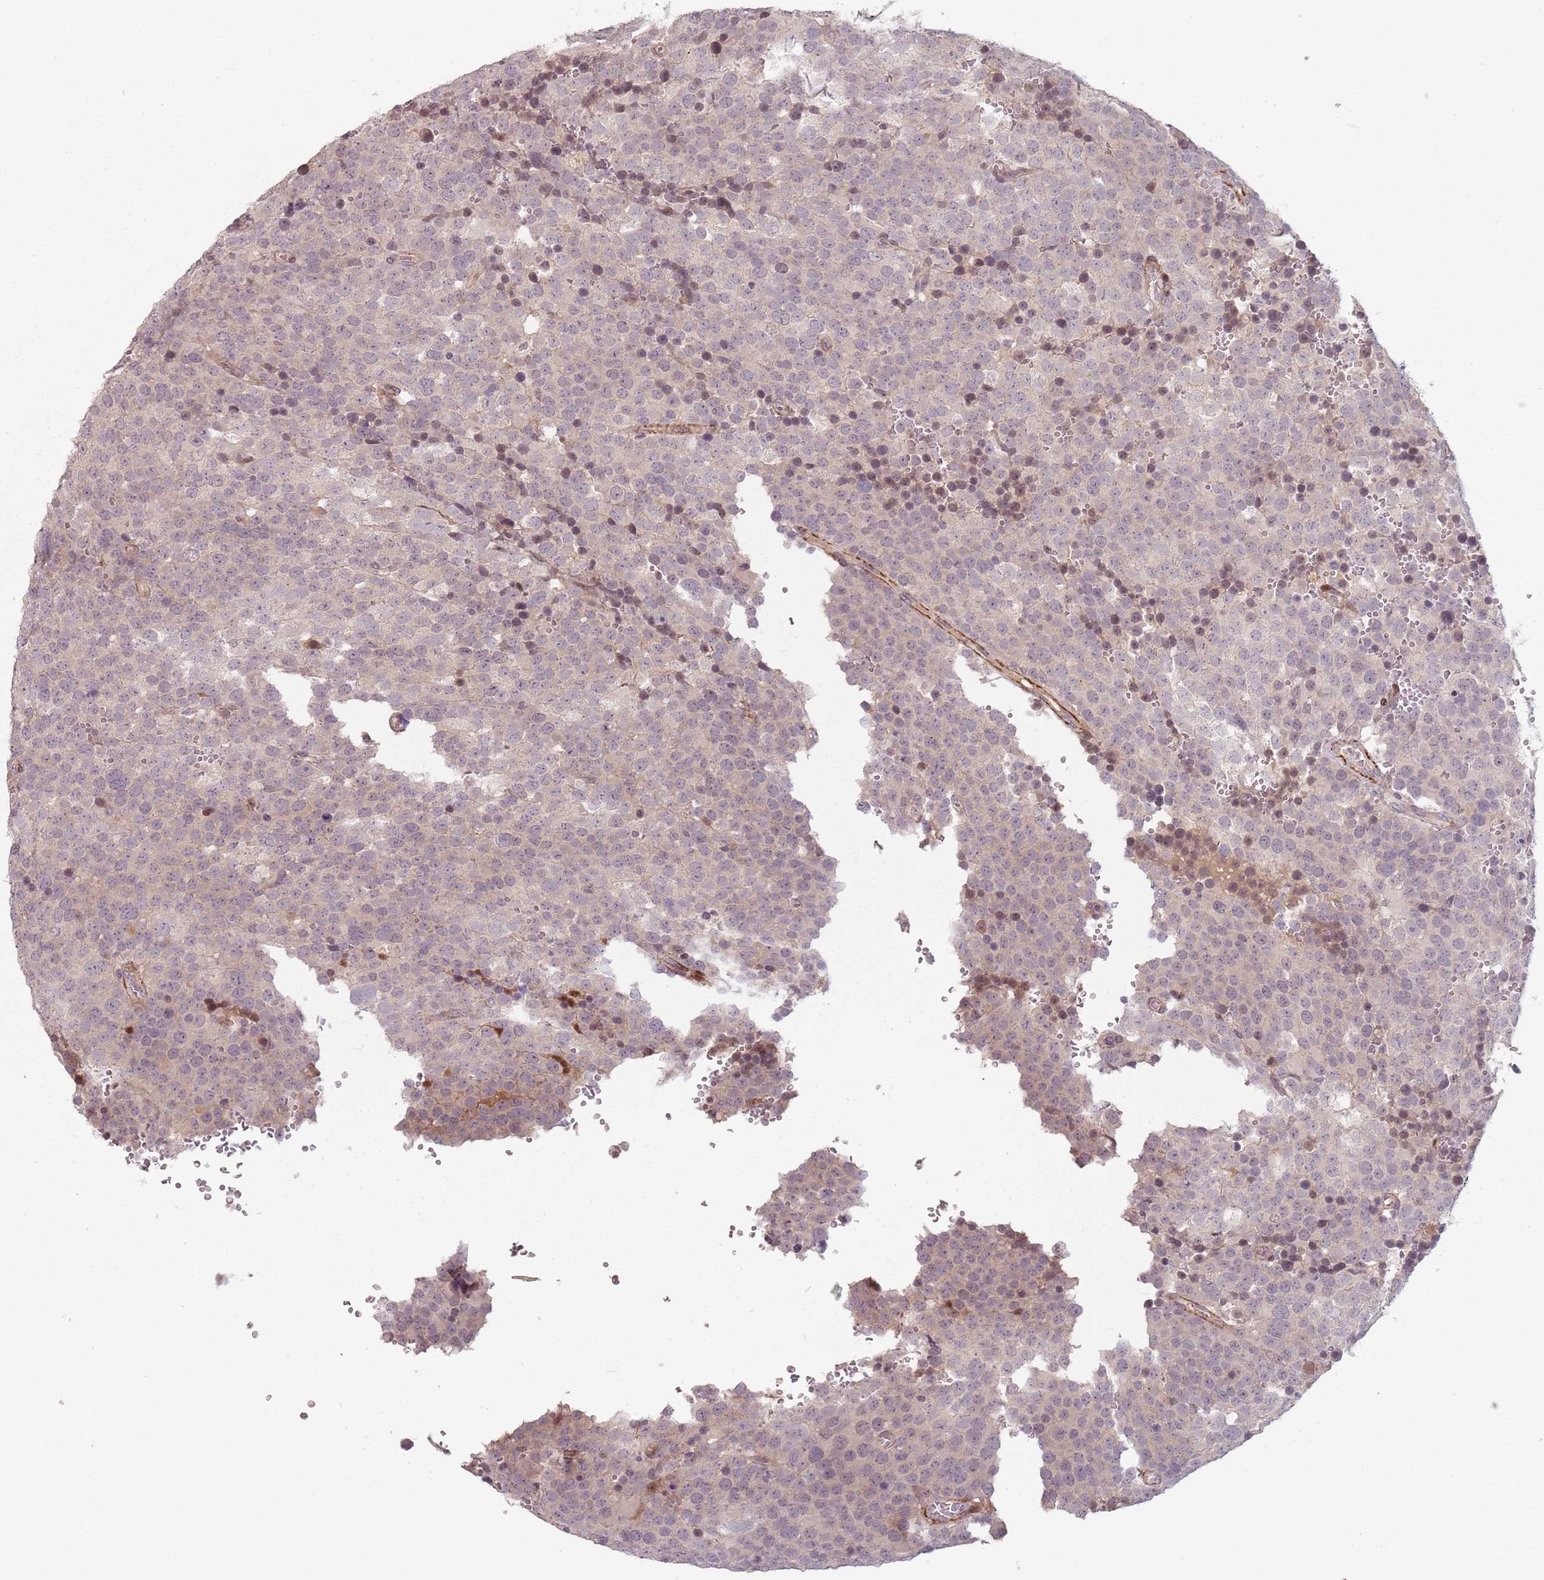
{"staining": {"intensity": "negative", "quantity": "none", "location": "none"}, "tissue": "testis cancer", "cell_type": "Tumor cells", "image_type": "cancer", "snomed": [{"axis": "morphology", "description": "Seminoma, NOS"}, {"axis": "topography", "description": "Testis"}], "caption": "High power microscopy micrograph of an IHC image of seminoma (testis), revealing no significant expression in tumor cells. (Immunohistochemistry (ihc), brightfield microscopy, high magnification).", "gene": "RPS6KA2", "patient": {"sex": "male", "age": 71}}